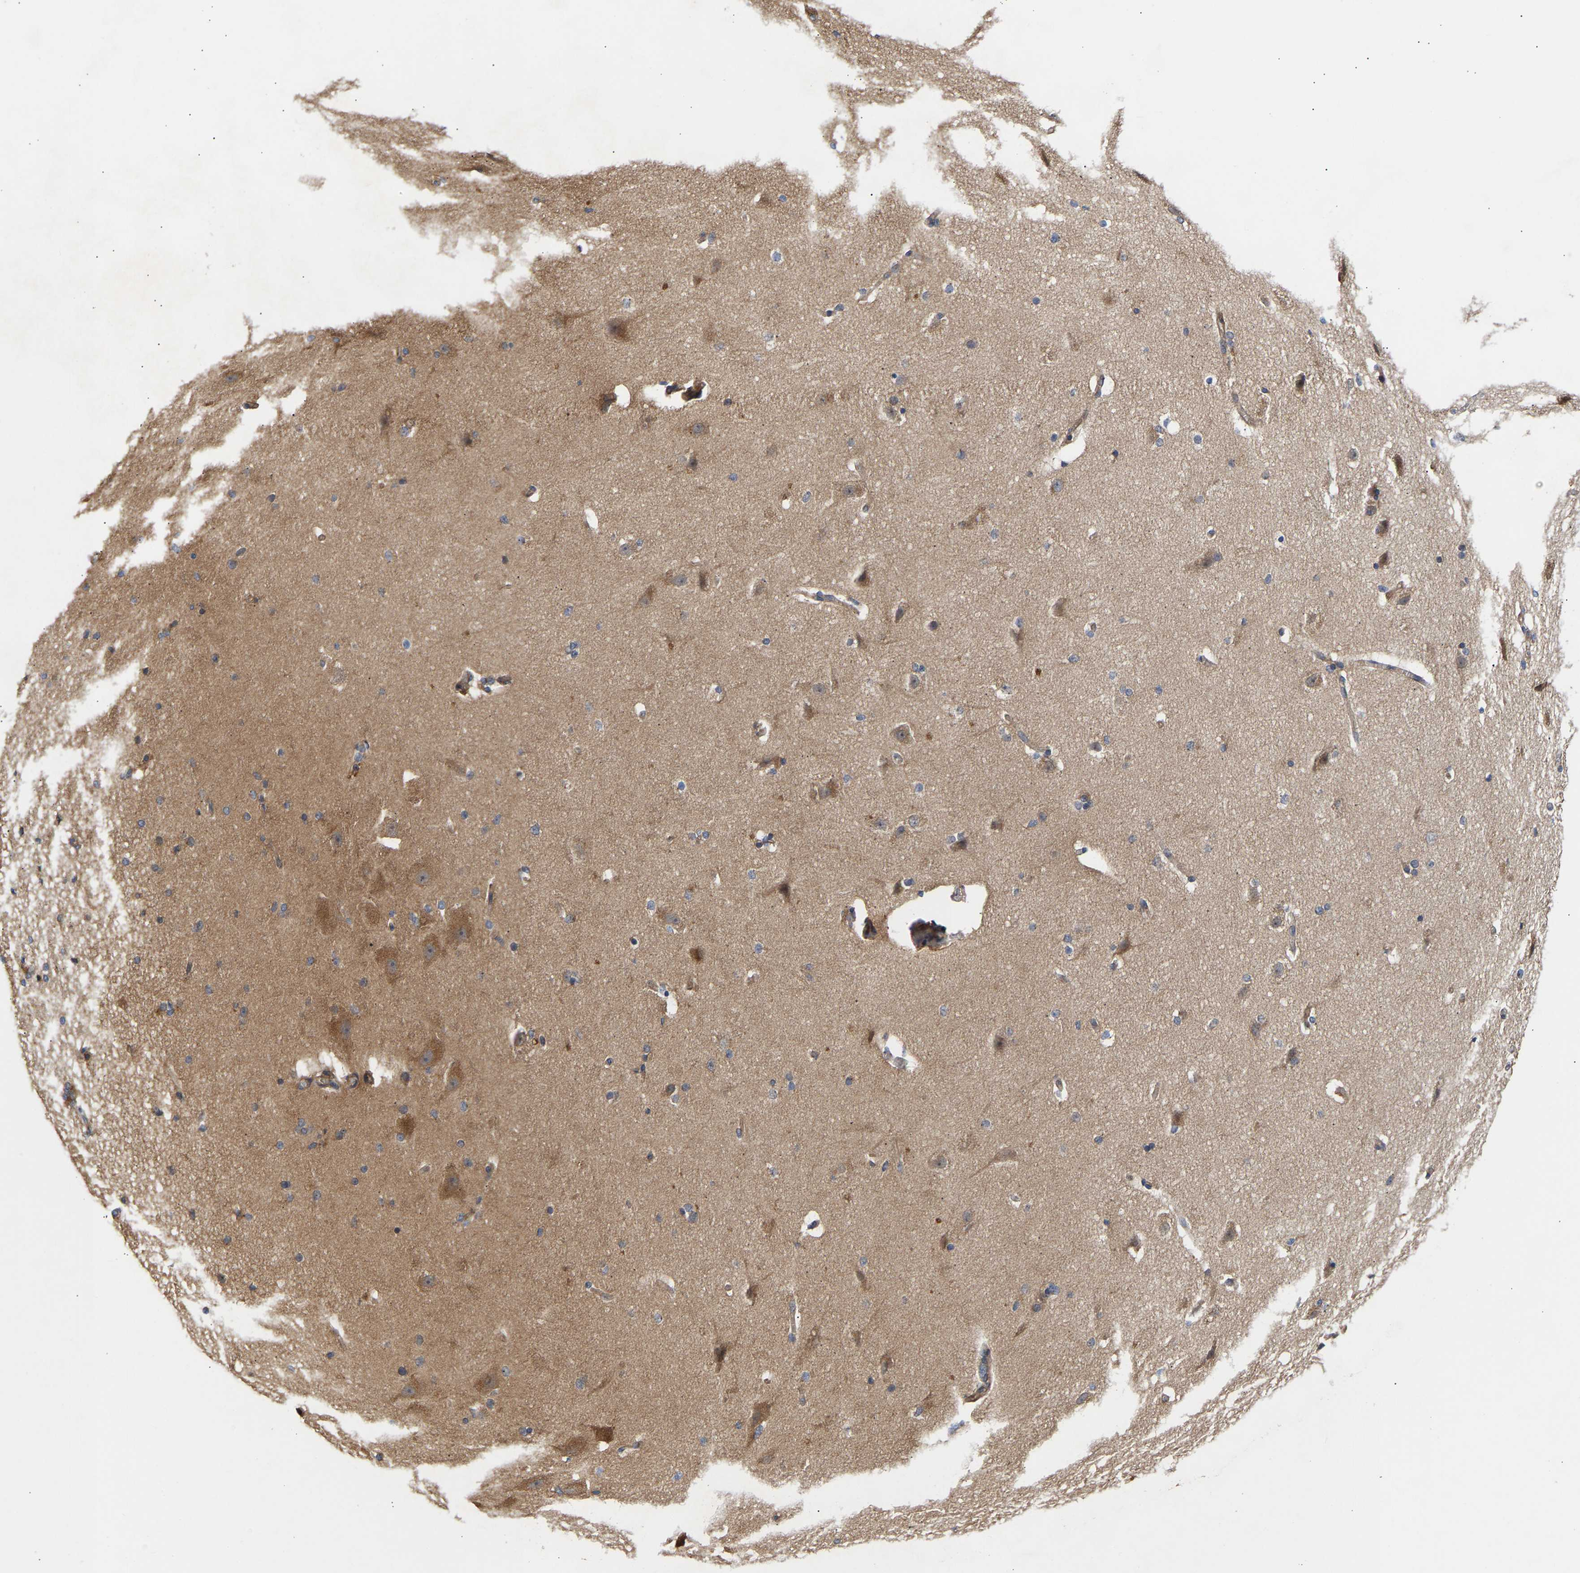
{"staining": {"intensity": "weak", "quantity": ">75%", "location": "cytoplasmic/membranous"}, "tissue": "cerebral cortex", "cell_type": "Endothelial cells", "image_type": "normal", "snomed": [{"axis": "morphology", "description": "Normal tissue, NOS"}, {"axis": "topography", "description": "Cerebral cortex"}, {"axis": "topography", "description": "Hippocampus"}], "caption": "Unremarkable cerebral cortex reveals weak cytoplasmic/membranous staining in approximately >75% of endothelial cells, visualized by immunohistochemistry.", "gene": "KASH5", "patient": {"sex": "female", "age": 19}}